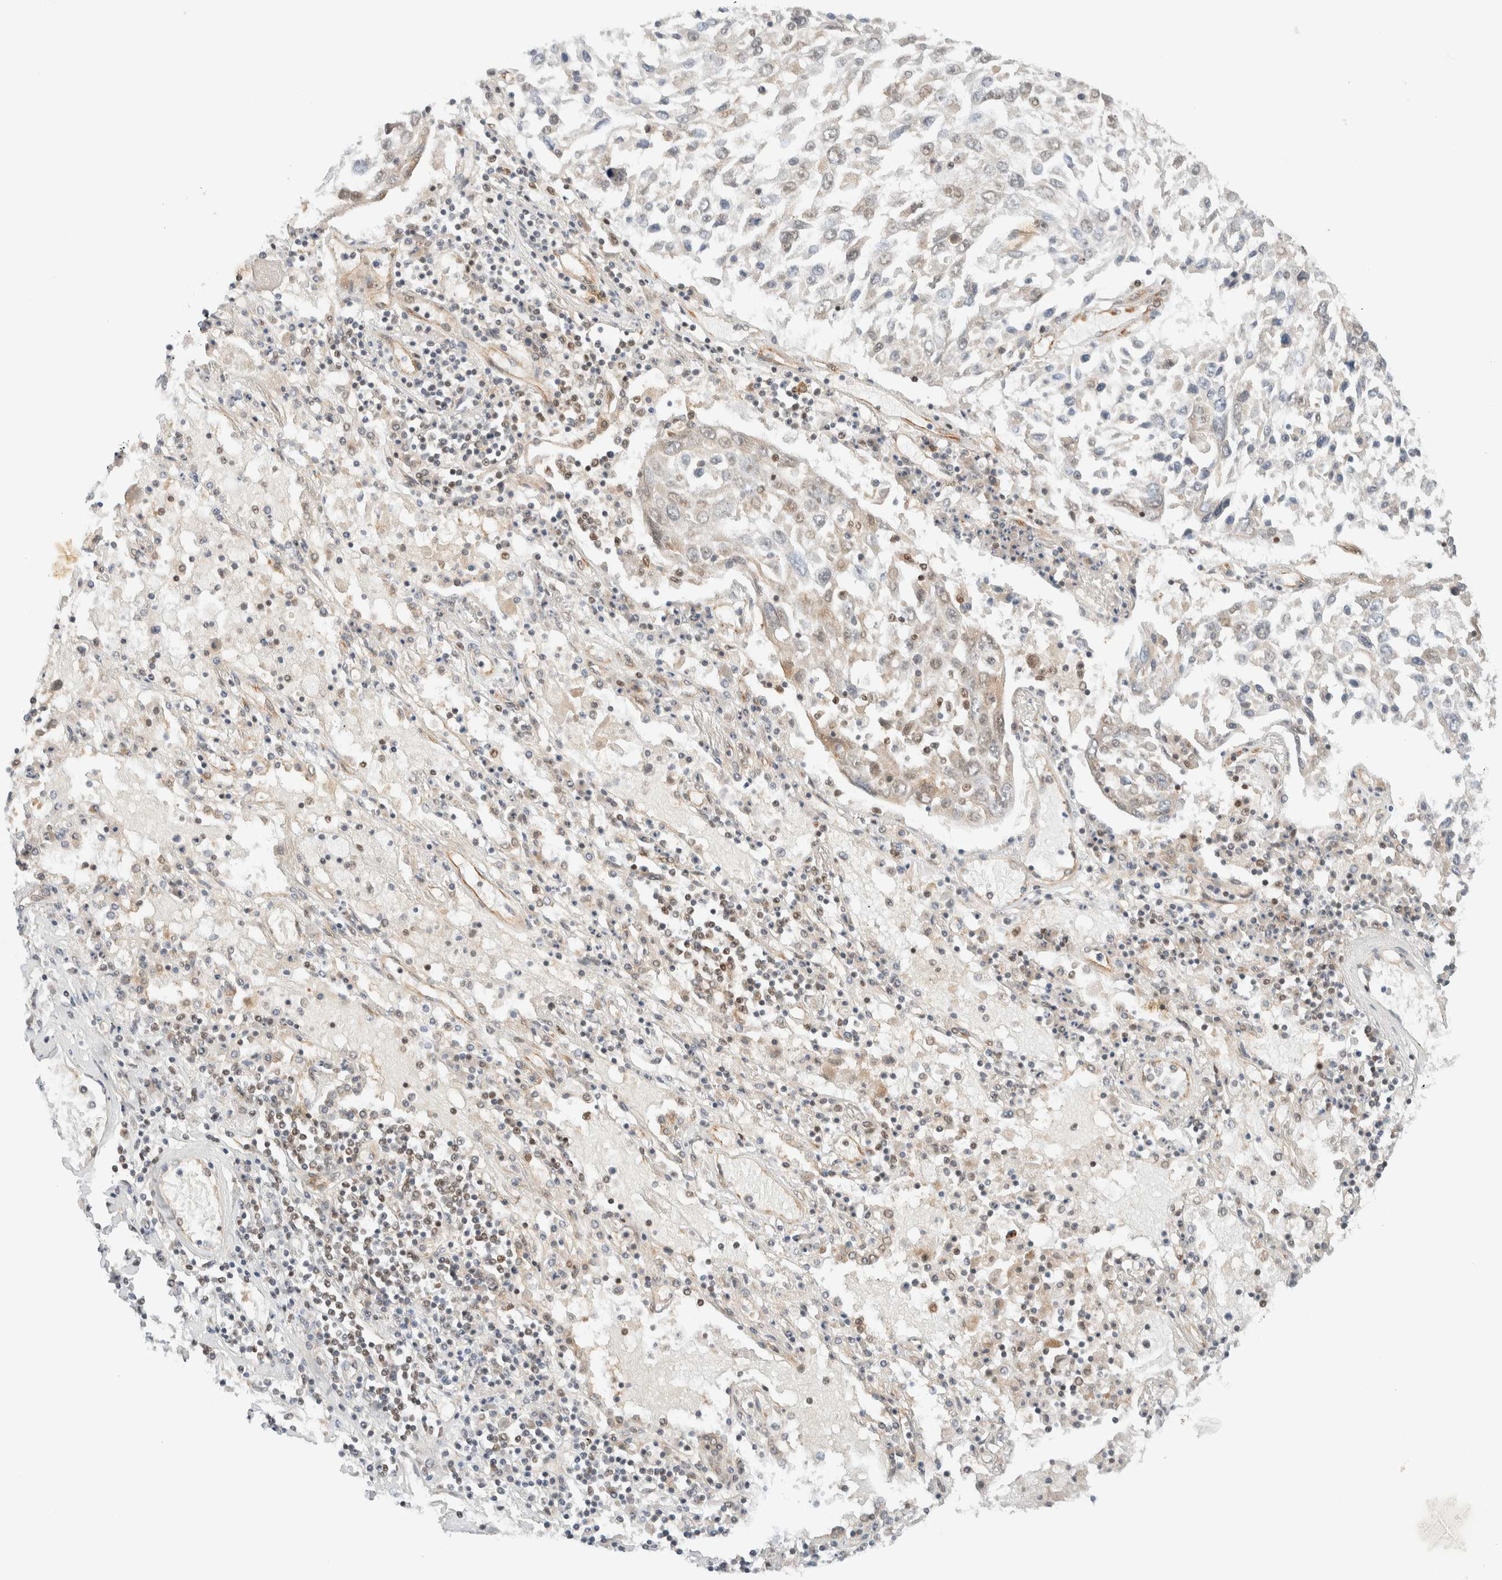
{"staining": {"intensity": "weak", "quantity": "<25%", "location": "cytoplasmic/membranous"}, "tissue": "lung cancer", "cell_type": "Tumor cells", "image_type": "cancer", "snomed": [{"axis": "morphology", "description": "Squamous cell carcinoma, NOS"}, {"axis": "topography", "description": "Lung"}], "caption": "Tumor cells show no significant protein staining in lung cancer (squamous cell carcinoma). (Immunohistochemistry (ihc), brightfield microscopy, high magnification).", "gene": "C8orf76", "patient": {"sex": "male", "age": 65}}